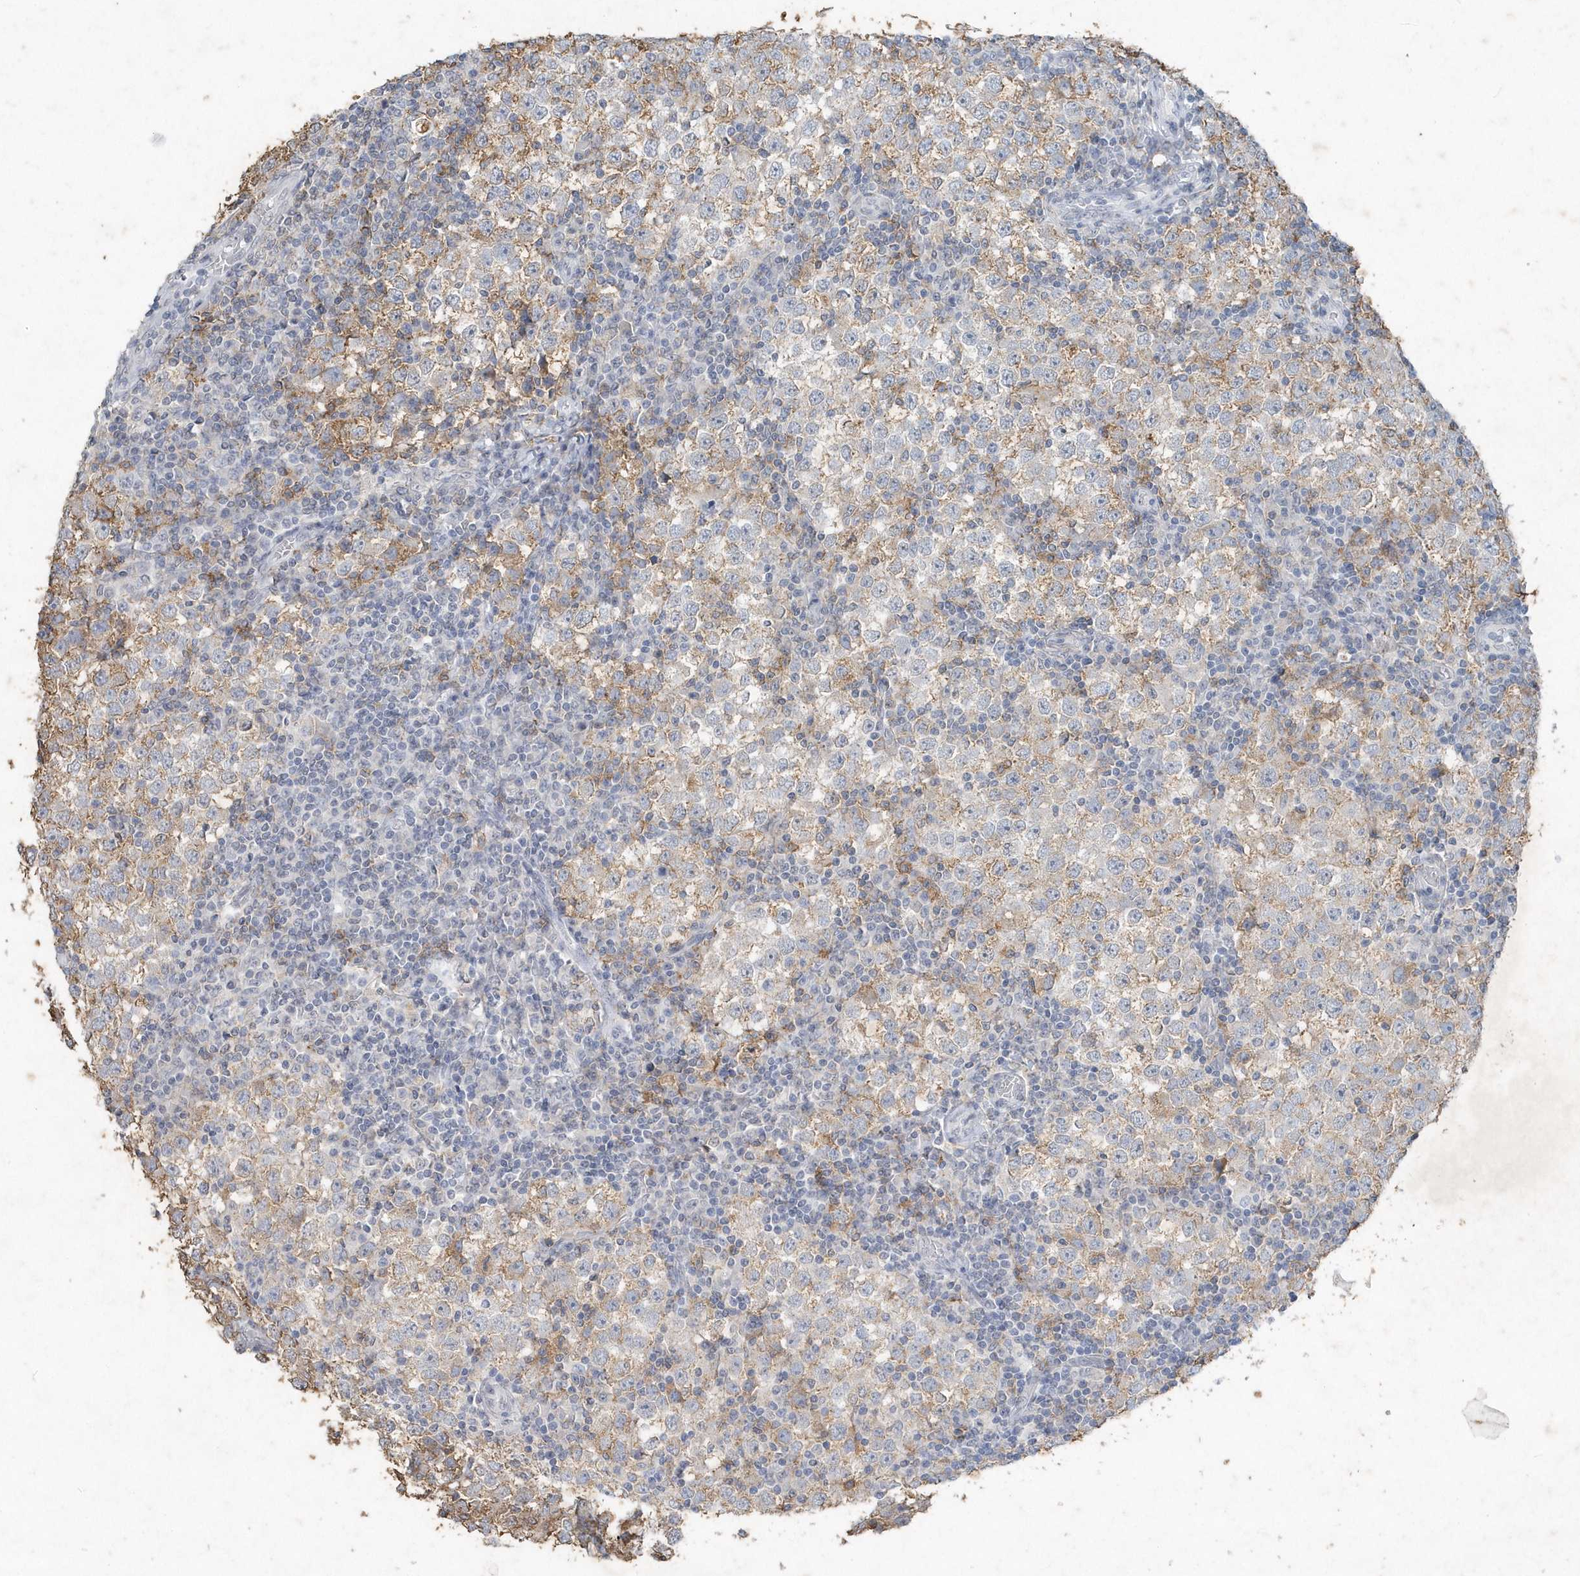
{"staining": {"intensity": "moderate", "quantity": "25%-75%", "location": "cytoplasmic/membranous"}, "tissue": "testis cancer", "cell_type": "Tumor cells", "image_type": "cancer", "snomed": [{"axis": "morphology", "description": "Seminoma, NOS"}, {"axis": "topography", "description": "Testis"}], "caption": "Tumor cells display medium levels of moderate cytoplasmic/membranous expression in about 25%-75% of cells in testis seminoma.", "gene": "PDCD1", "patient": {"sex": "male", "age": 65}}